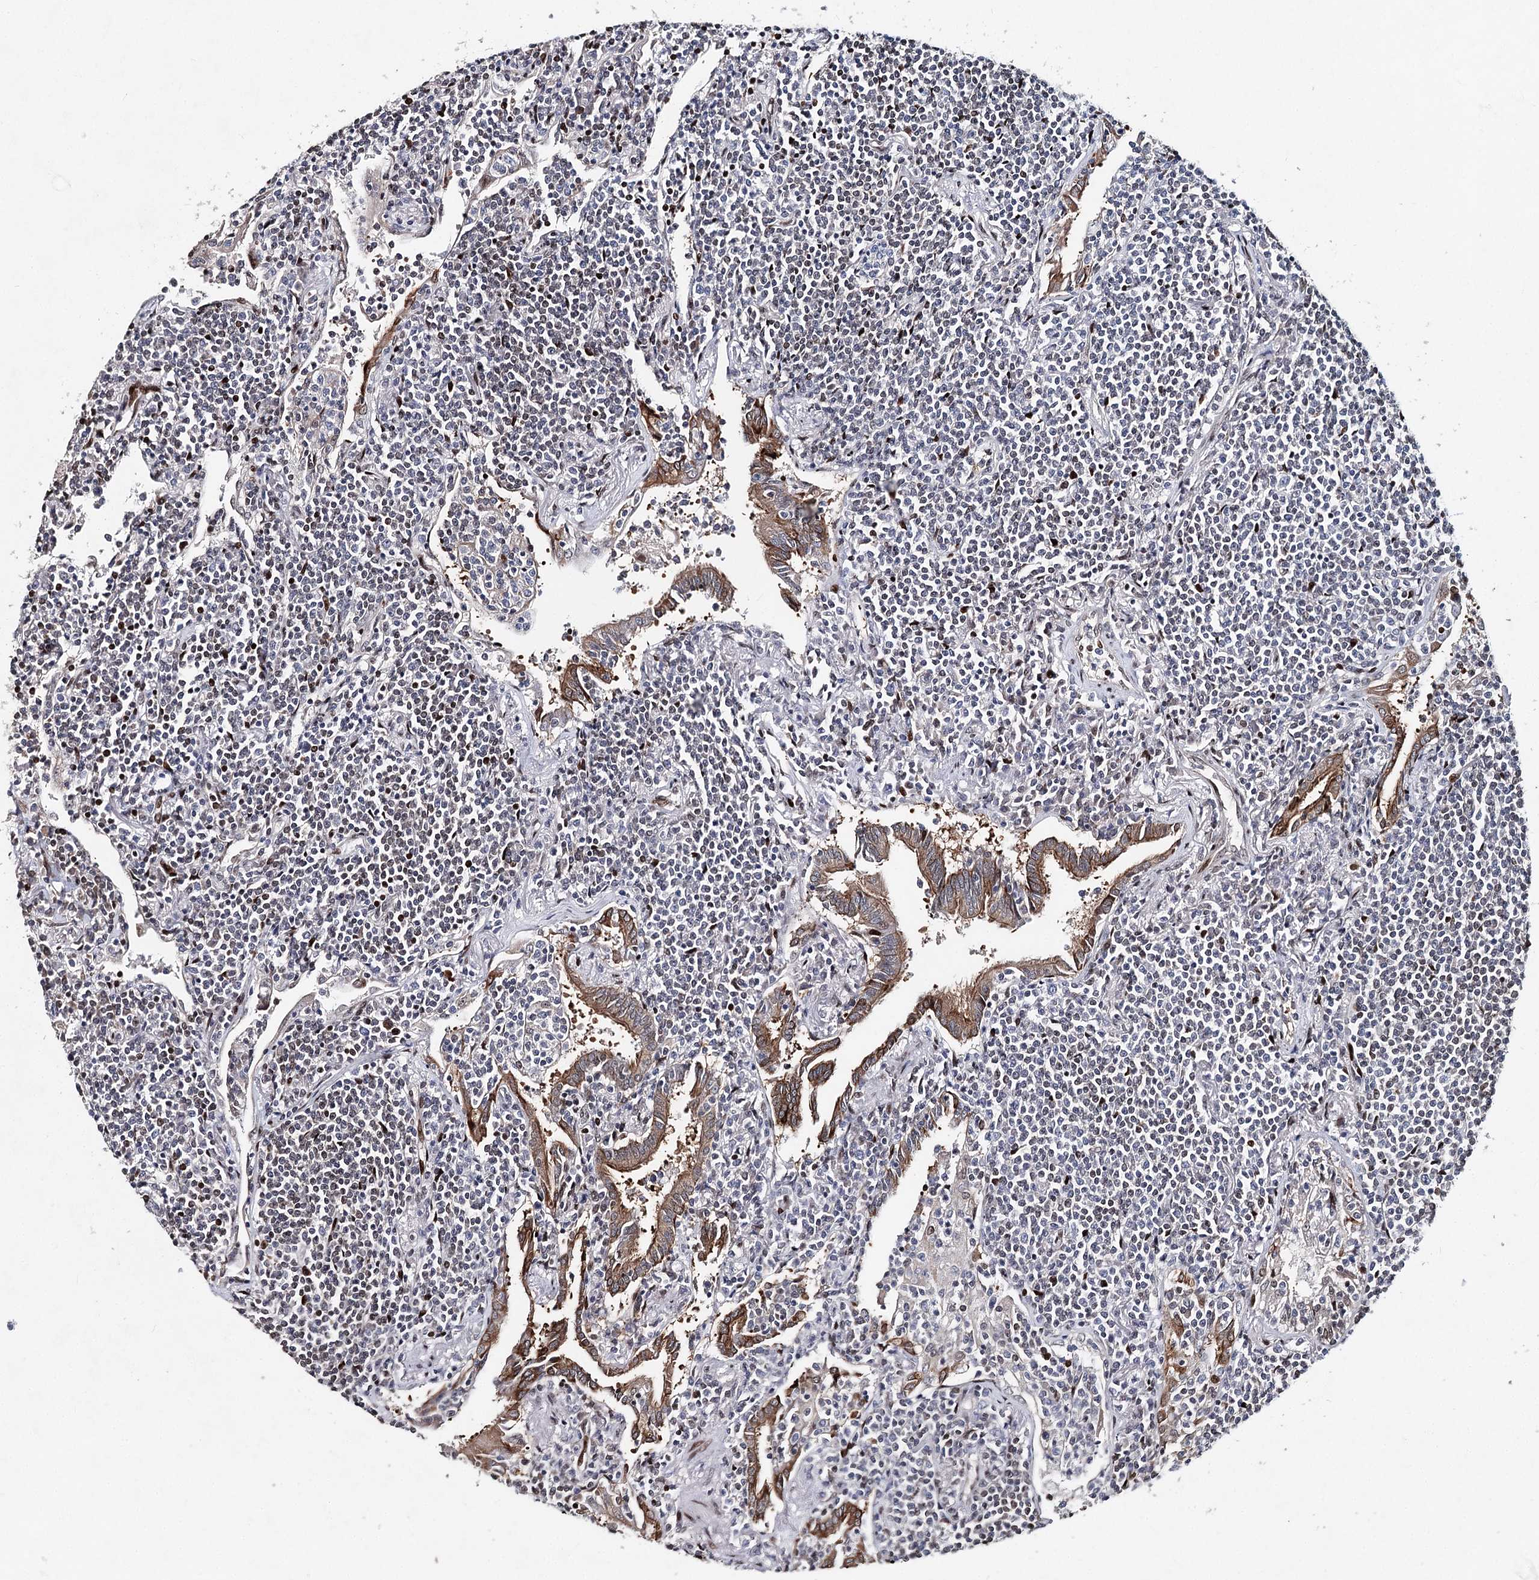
{"staining": {"intensity": "weak", "quantity": "<25%", "location": "nuclear"}, "tissue": "lymphoma", "cell_type": "Tumor cells", "image_type": "cancer", "snomed": [{"axis": "morphology", "description": "Malignant lymphoma, non-Hodgkin's type, Low grade"}, {"axis": "topography", "description": "Lung"}], "caption": "Immunohistochemical staining of lymphoma shows no significant staining in tumor cells. Brightfield microscopy of IHC stained with DAB (3,3'-diaminobenzidine) (brown) and hematoxylin (blue), captured at high magnification.", "gene": "FRMD4A", "patient": {"sex": "female", "age": 71}}